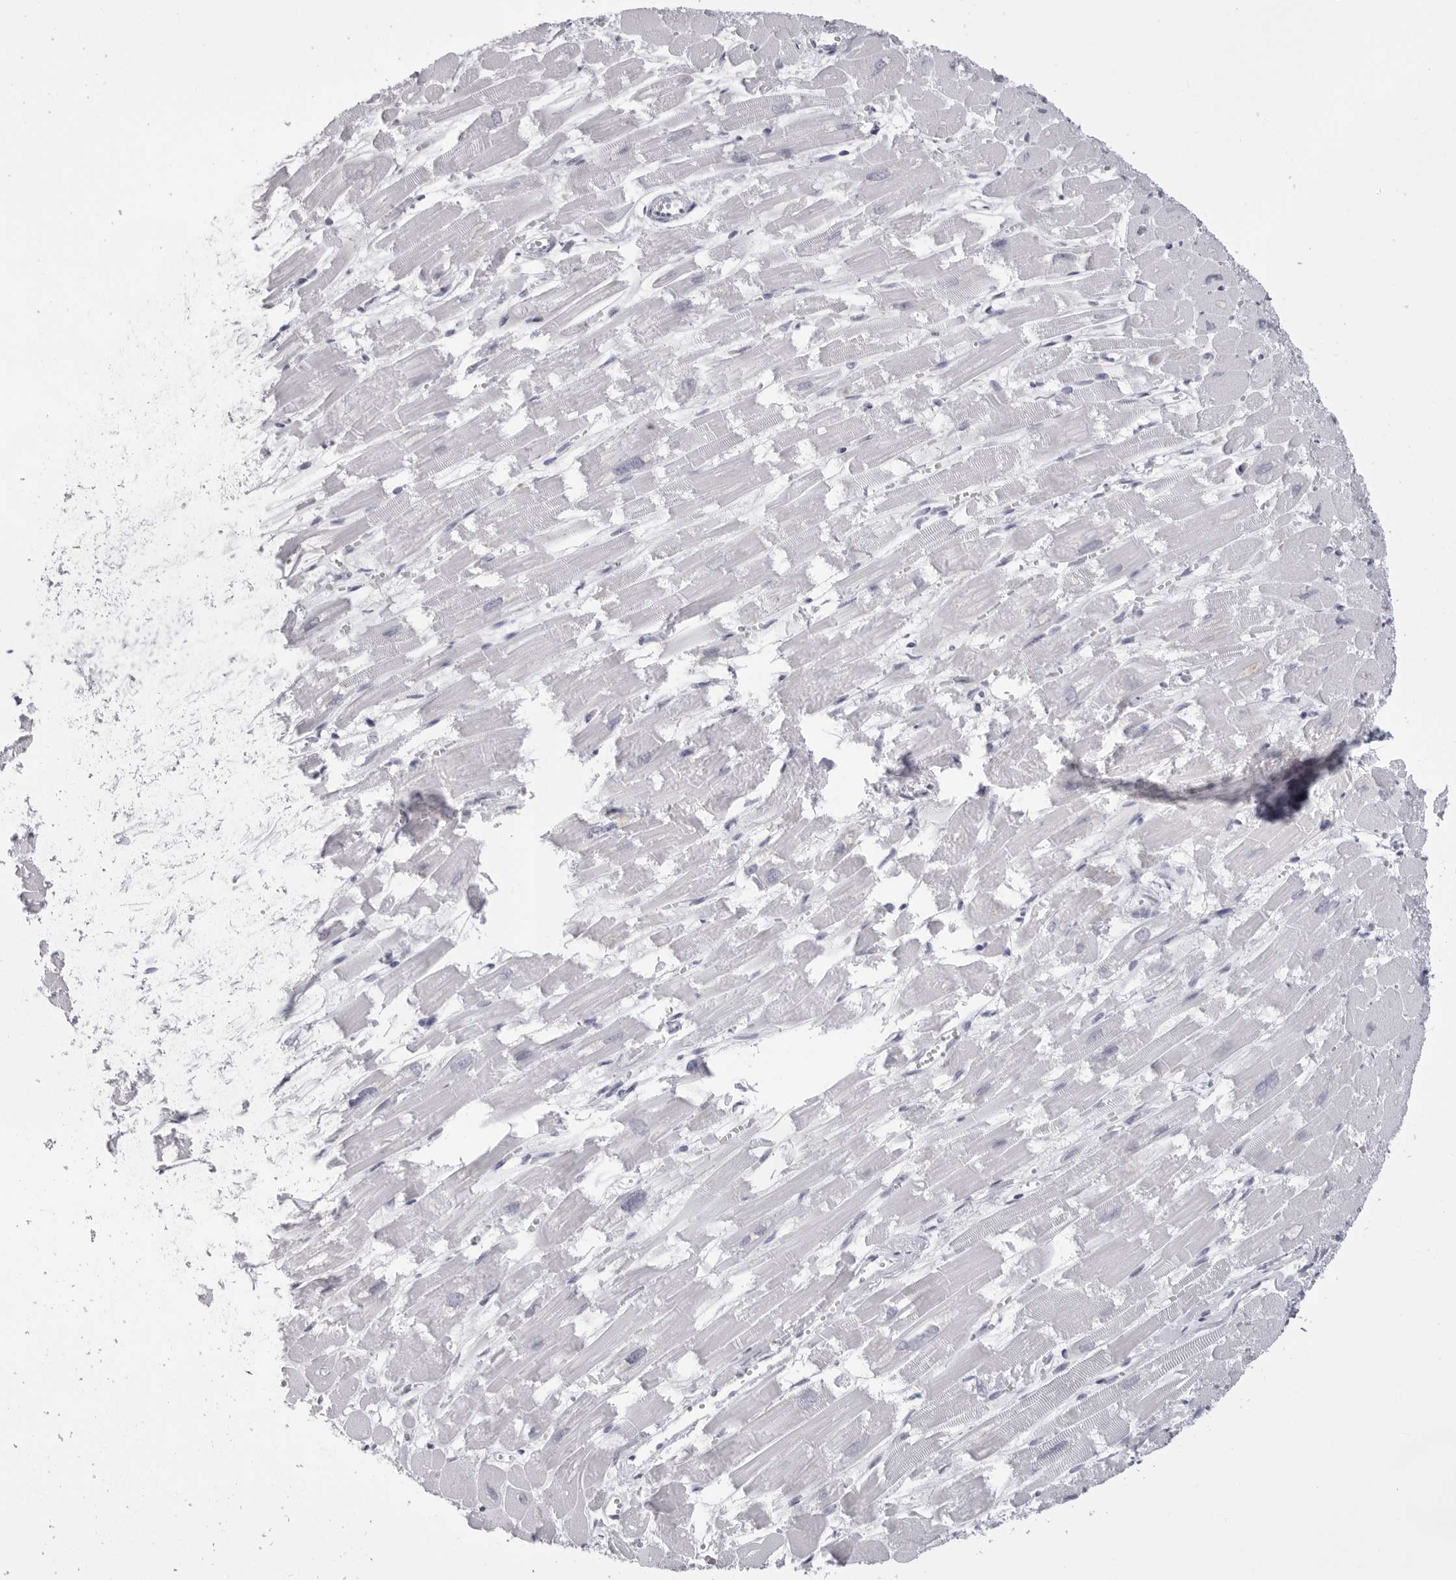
{"staining": {"intensity": "negative", "quantity": "none", "location": "none"}, "tissue": "heart muscle", "cell_type": "Cardiomyocytes", "image_type": "normal", "snomed": [{"axis": "morphology", "description": "Normal tissue, NOS"}, {"axis": "topography", "description": "Heart"}], "caption": "This micrograph is of normal heart muscle stained with IHC to label a protein in brown with the nuclei are counter-stained blue. There is no positivity in cardiomyocytes.", "gene": "TMOD4", "patient": {"sex": "male", "age": 54}}